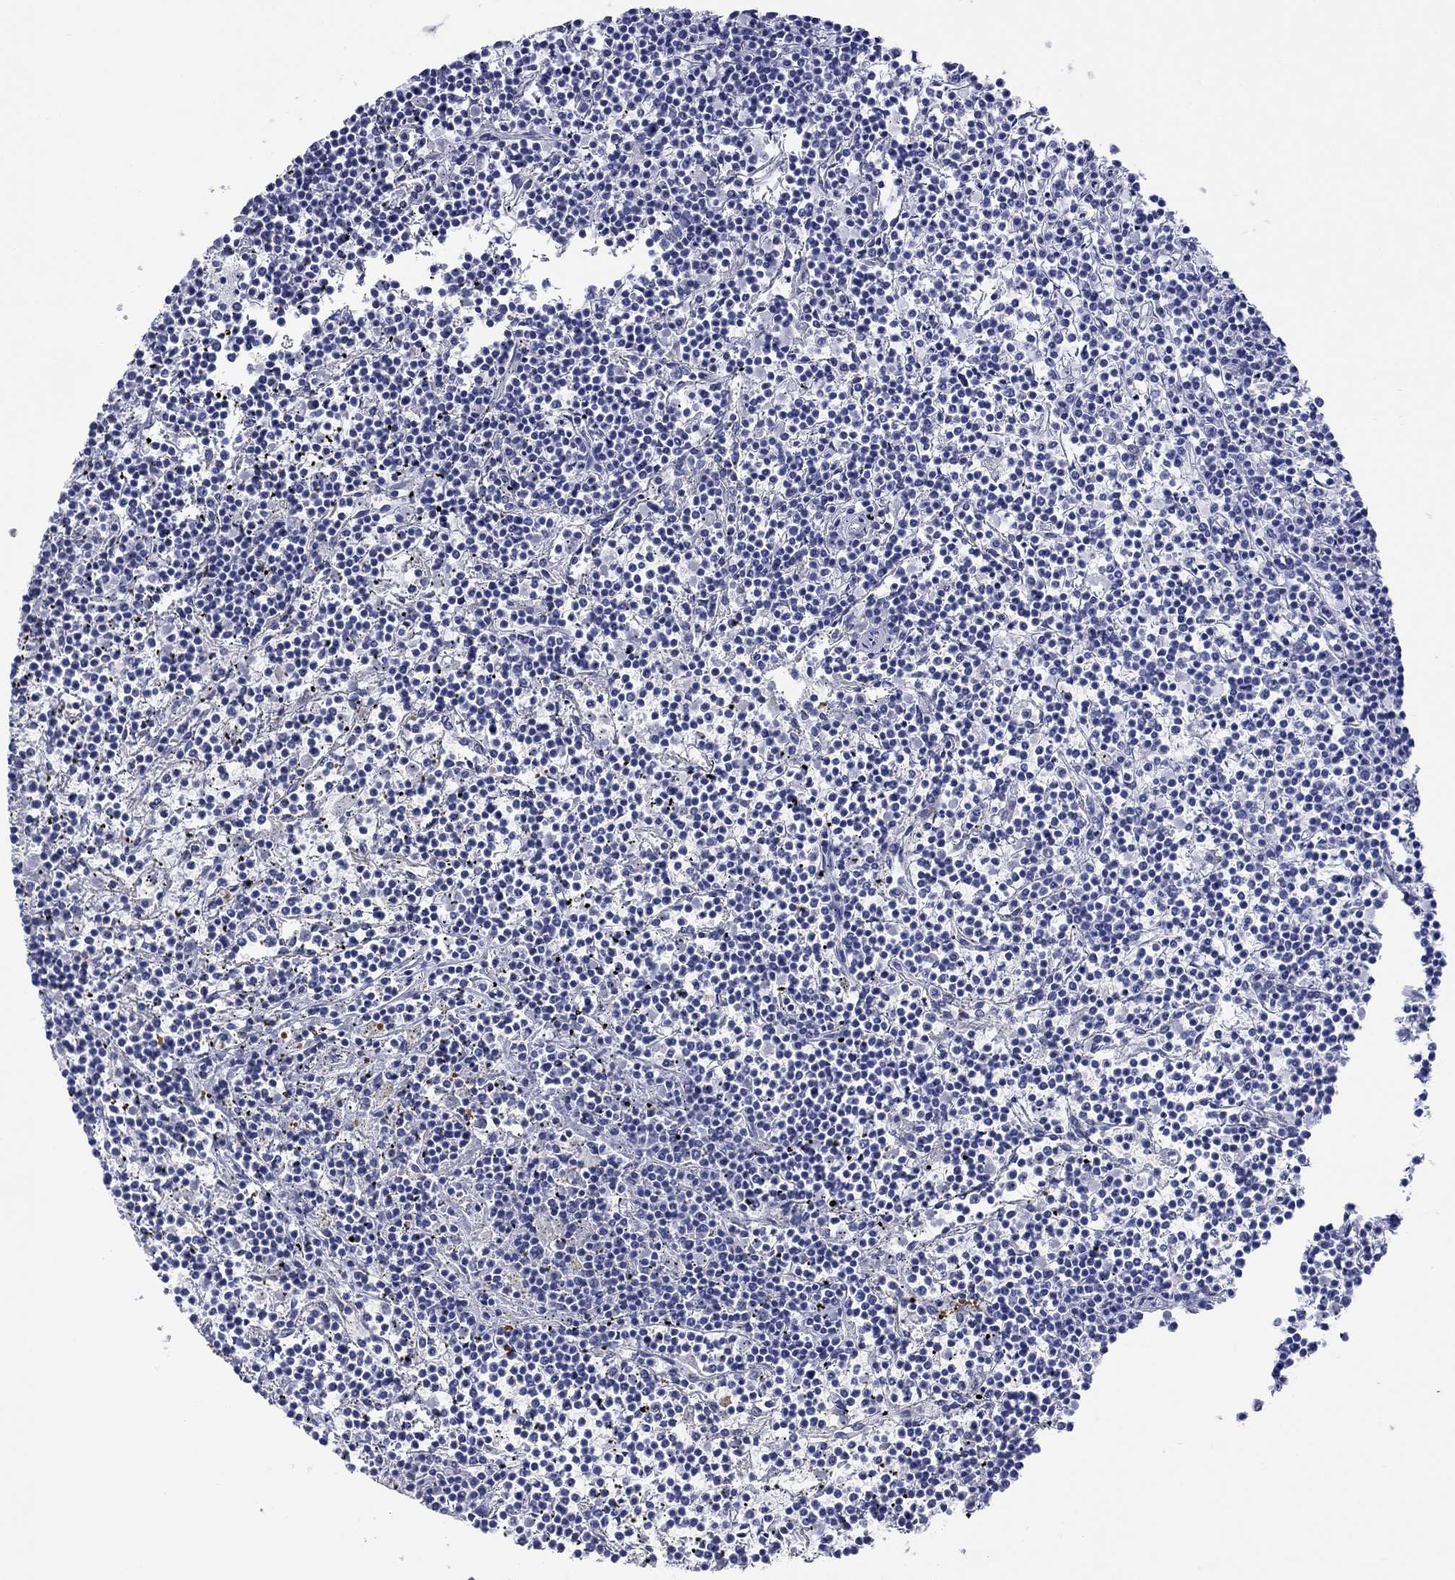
{"staining": {"intensity": "negative", "quantity": "none", "location": "none"}, "tissue": "lymphoma", "cell_type": "Tumor cells", "image_type": "cancer", "snomed": [{"axis": "morphology", "description": "Malignant lymphoma, non-Hodgkin's type, Low grade"}, {"axis": "topography", "description": "Spleen"}], "caption": "Low-grade malignant lymphoma, non-Hodgkin's type was stained to show a protein in brown. There is no significant staining in tumor cells. Nuclei are stained in blue.", "gene": "ATP1B1", "patient": {"sex": "female", "age": 19}}